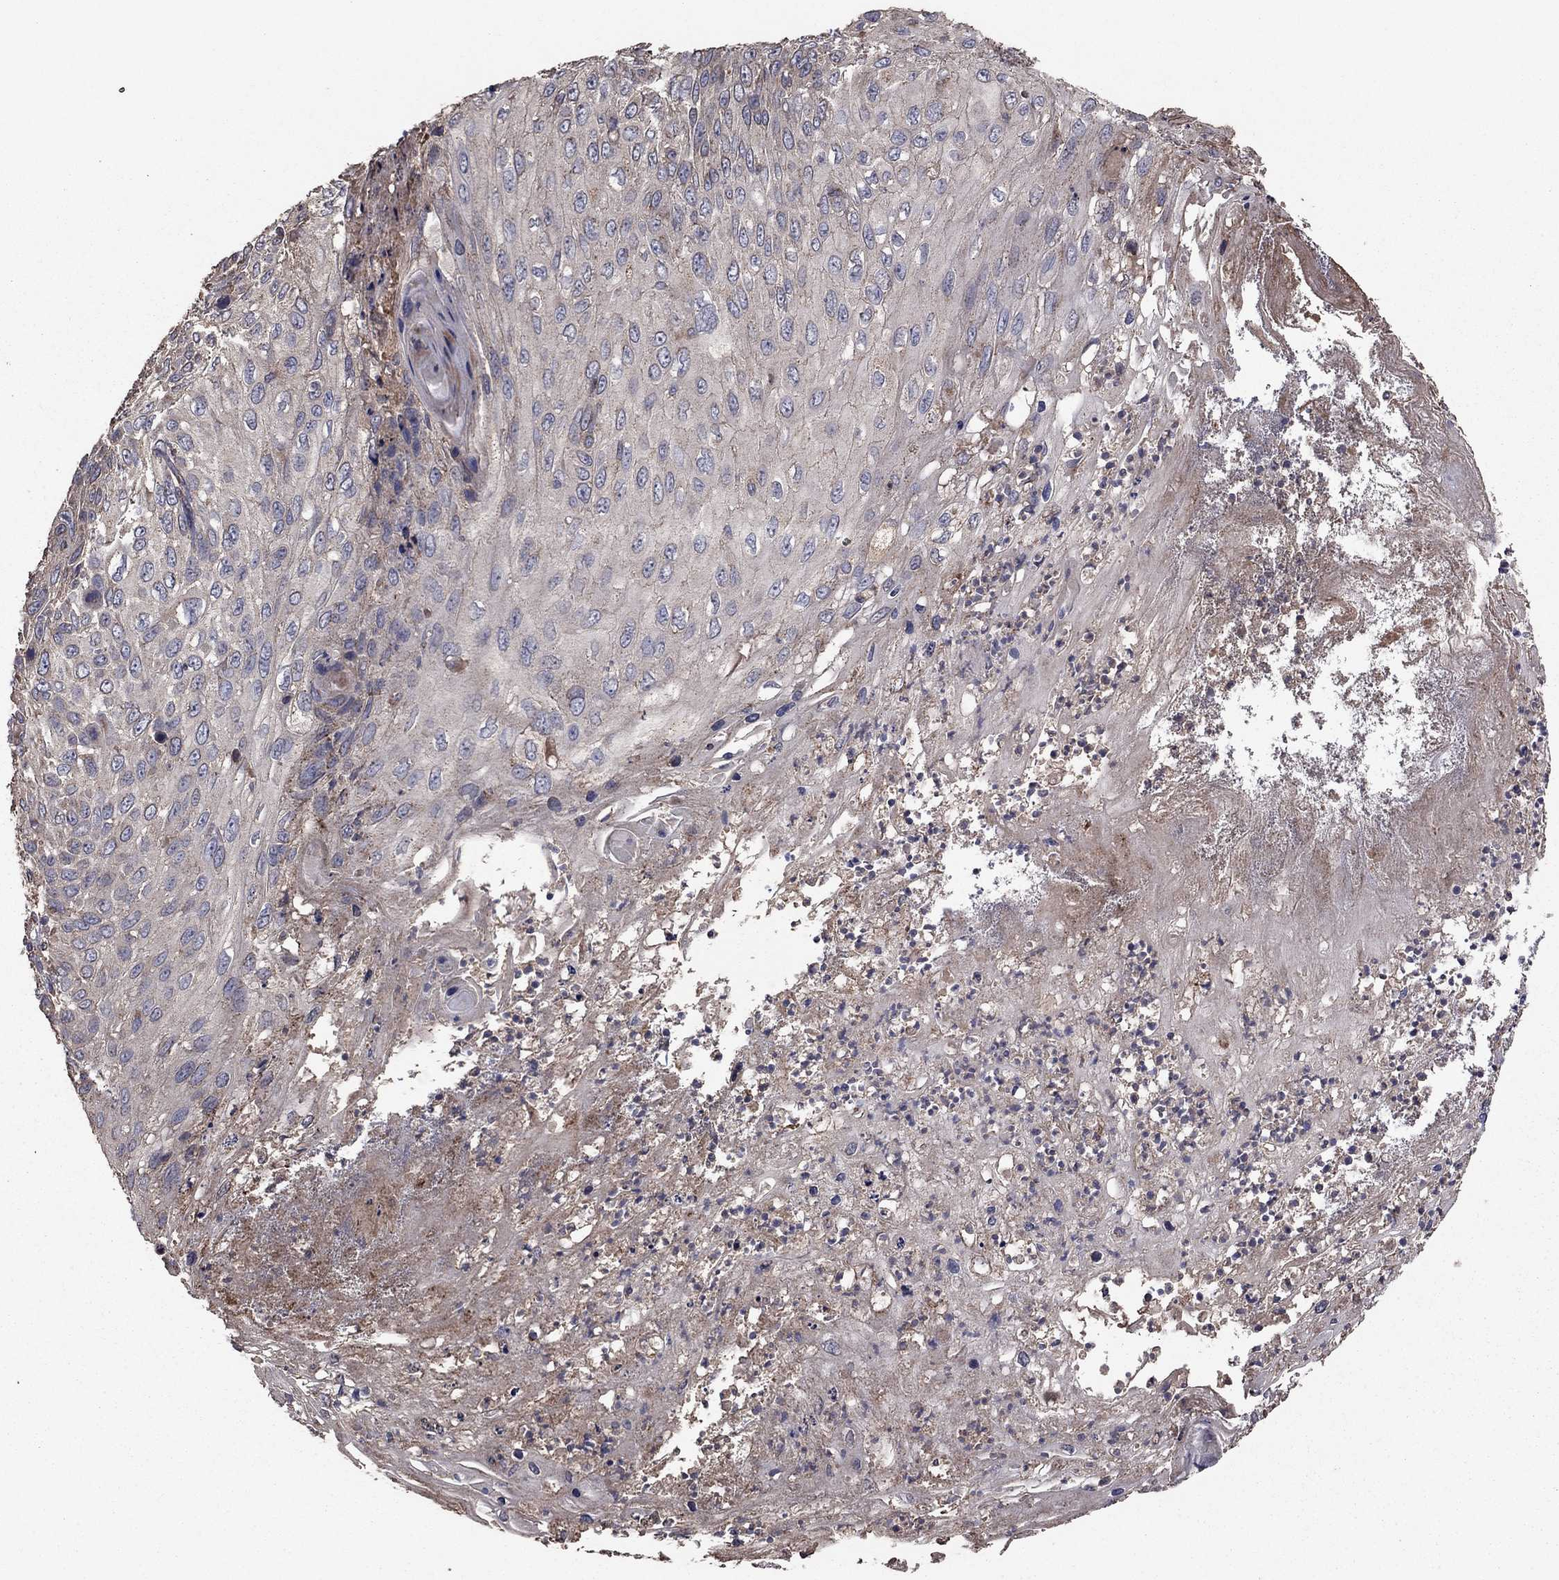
{"staining": {"intensity": "negative", "quantity": "none", "location": "none"}, "tissue": "skin cancer", "cell_type": "Tumor cells", "image_type": "cancer", "snomed": [{"axis": "morphology", "description": "Squamous cell carcinoma, NOS"}, {"axis": "topography", "description": "Skin"}], "caption": "An IHC histopathology image of skin cancer is shown. There is no staining in tumor cells of skin cancer.", "gene": "FLT4", "patient": {"sex": "male", "age": 92}}